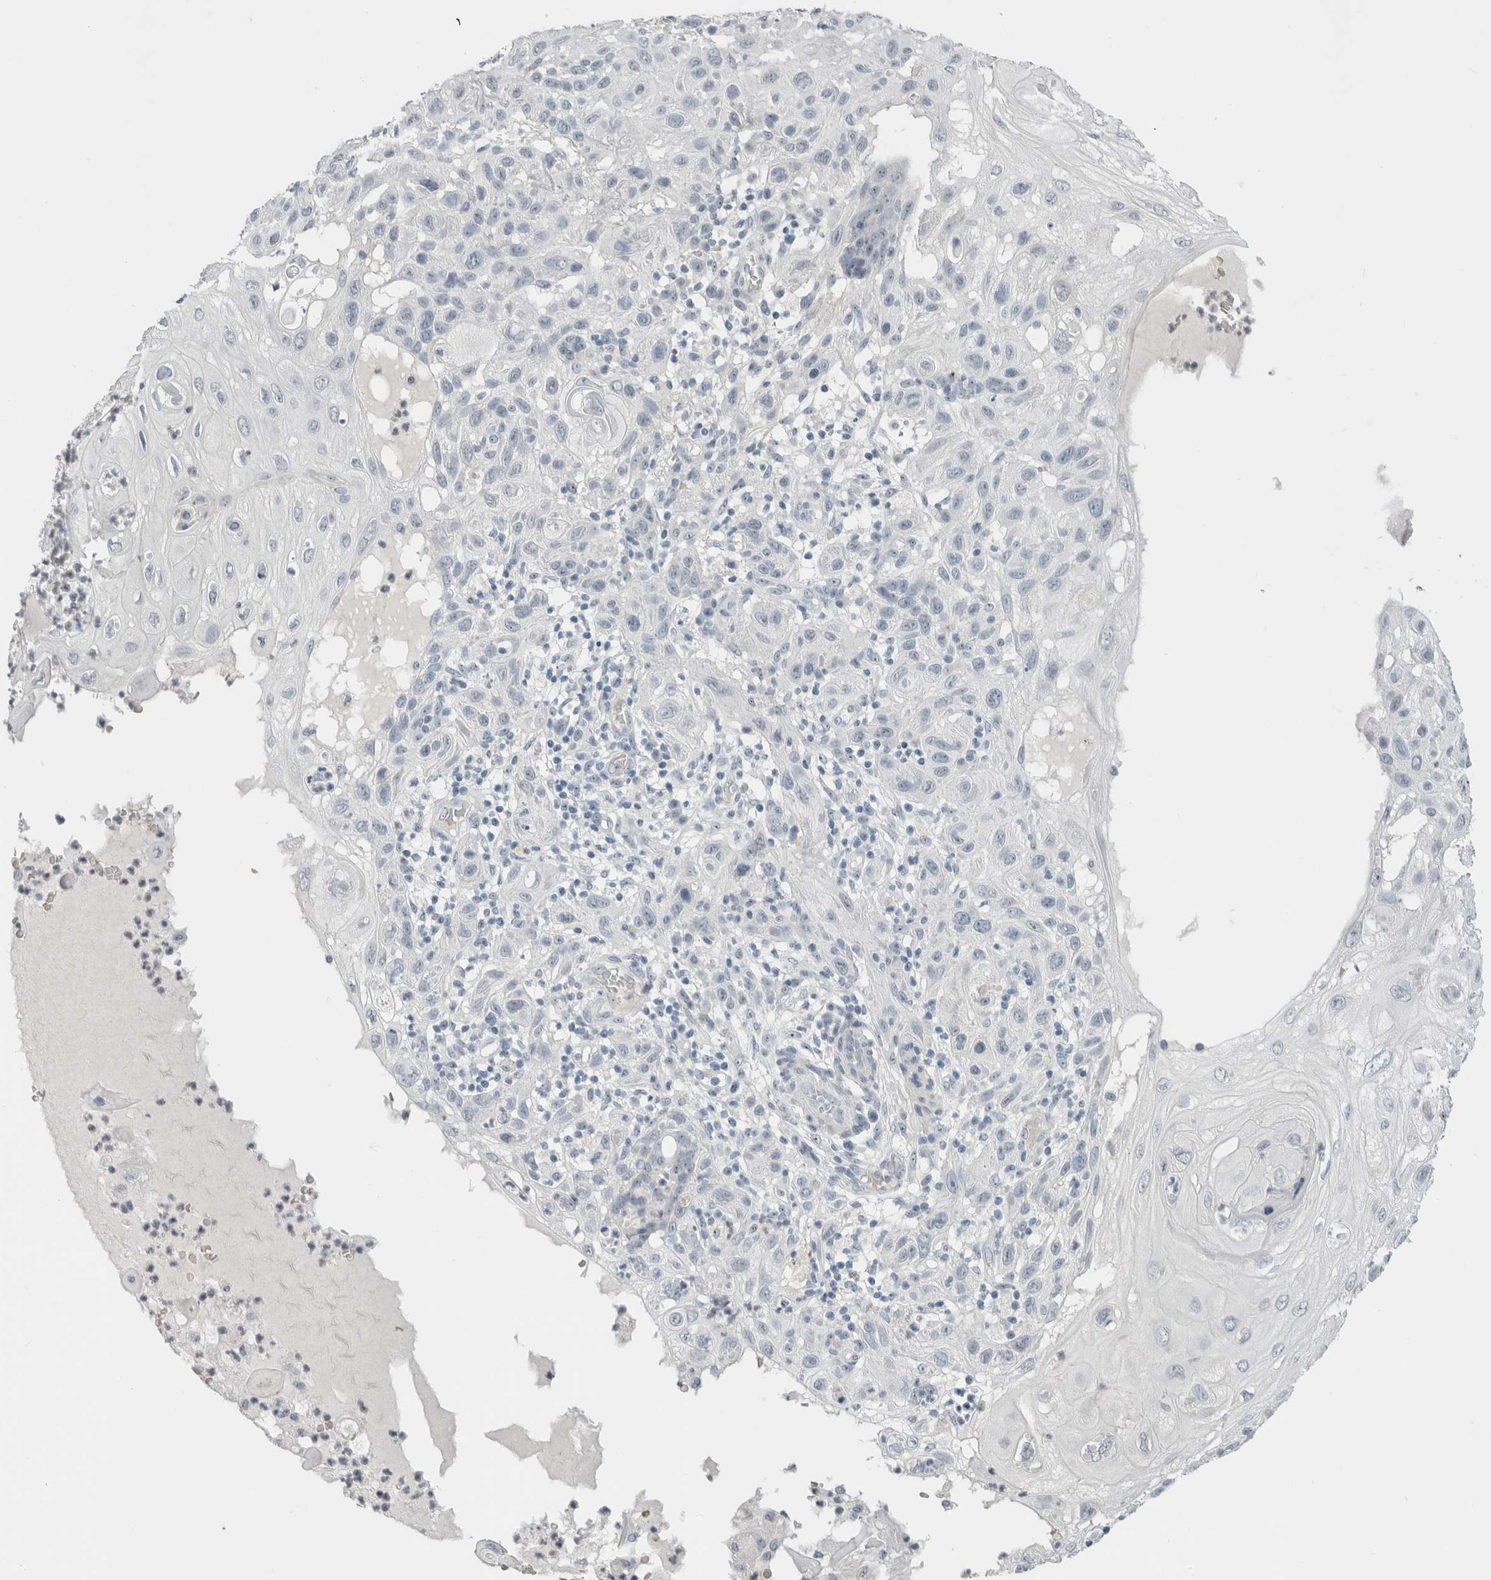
{"staining": {"intensity": "negative", "quantity": "none", "location": "none"}, "tissue": "skin cancer", "cell_type": "Tumor cells", "image_type": "cancer", "snomed": [{"axis": "morphology", "description": "Normal tissue, NOS"}, {"axis": "morphology", "description": "Squamous cell carcinoma, NOS"}, {"axis": "topography", "description": "Skin"}], "caption": "An IHC photomicrograph of squamous cell carcinoma (skin) is shown. There is no staining in tumor cells of squamous cell carcinoma (skin).", "gene": "FMR1NB", "patient": {"sex": "female", "age": 96}}